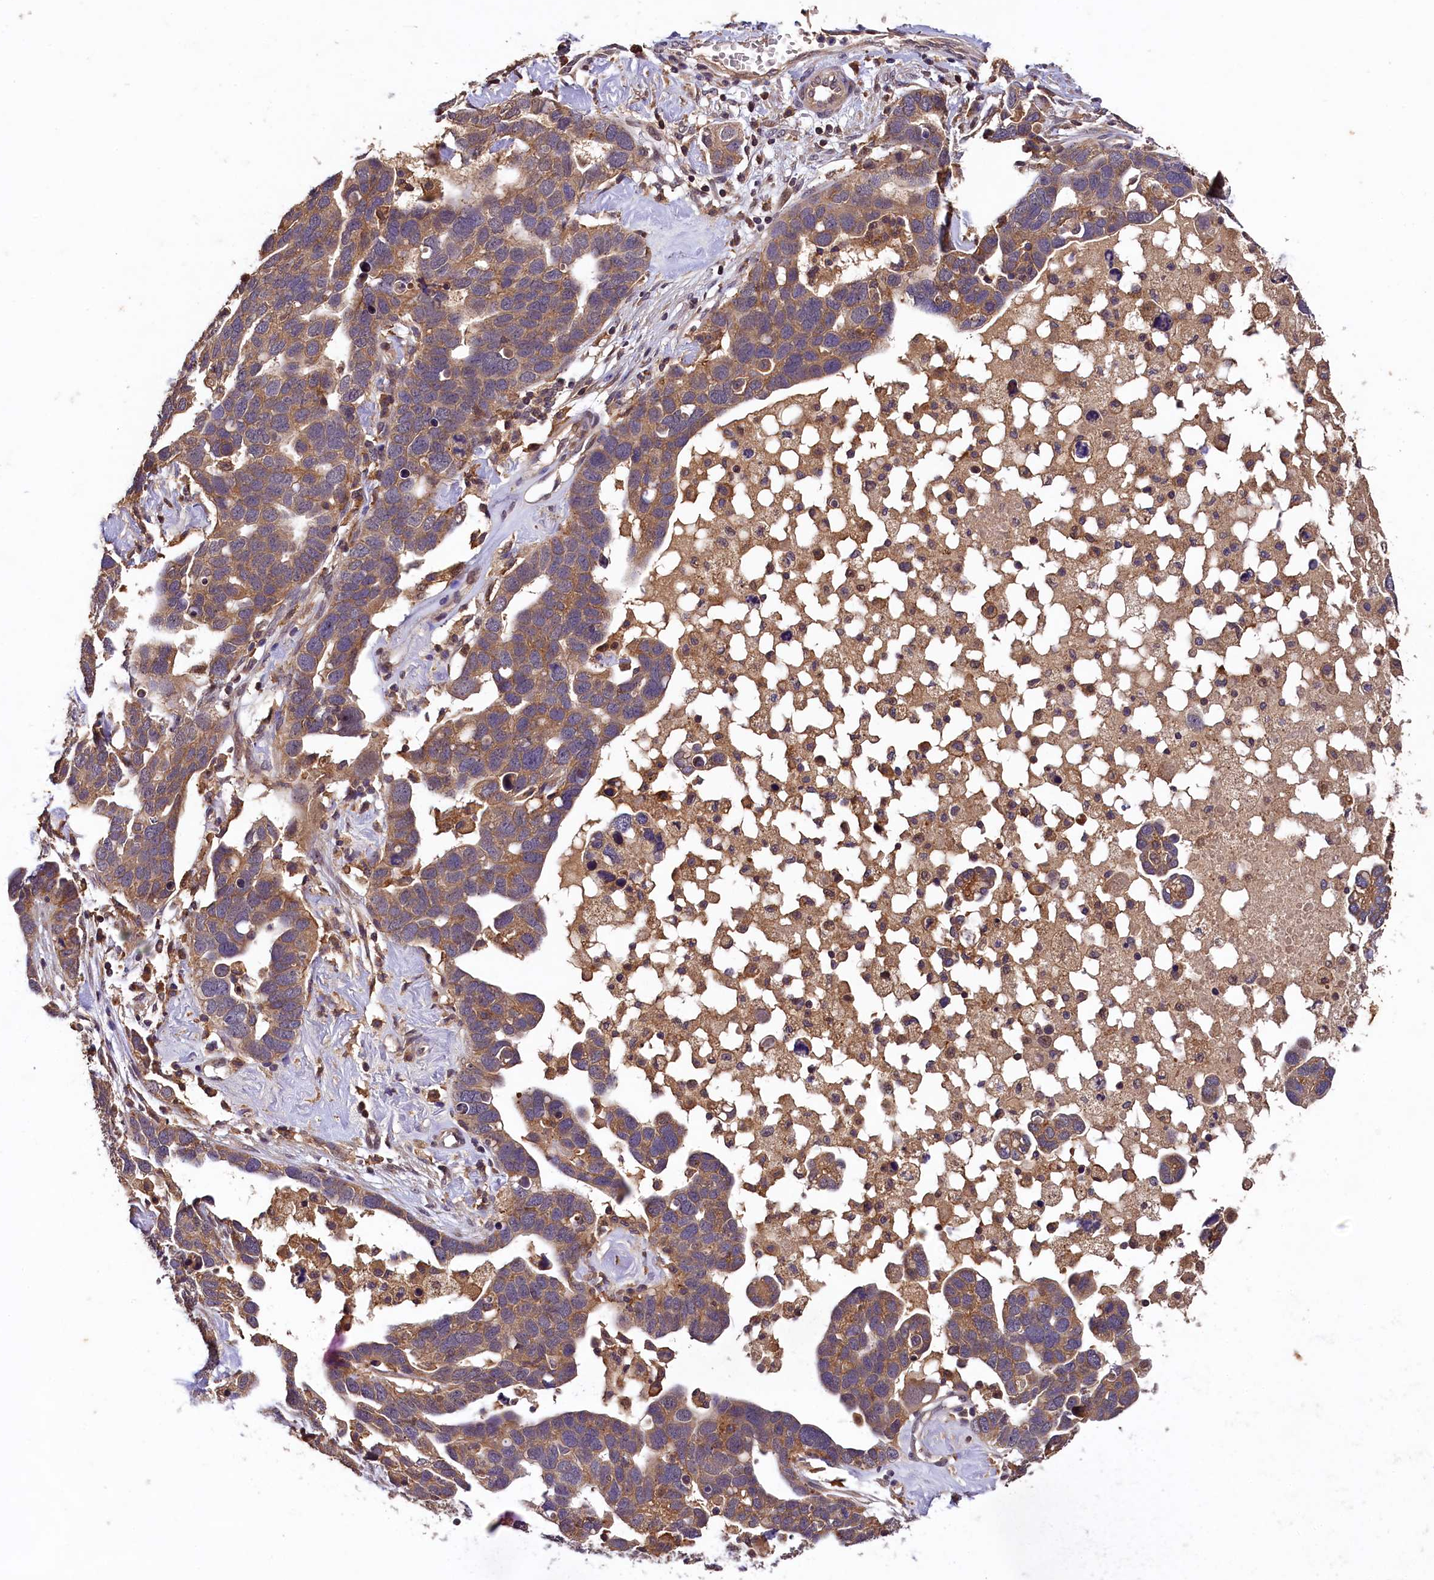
{"staining": {"intensity": "moderate", "quantity": ">75%", "location": "cytoplasmic/membranous"}, "tissue": "ovarian cancer", "cell_type": "Tumor cells", "image_type": "cancer", "snomed": [{"axis": "morphology", "description": "Cystadenocarcinoma, serous, NOS"}, {"axis": "topography", "description": "Ovary"}], "caption": "Immunohistochemical staining of human ovarian cancer reveals medium levels of moderate cytoplasmic/membranous expression in approximately >75% of tumor cells. Immunohistochemistry stains the protein of interest in brown and the nuclei are stained blue.", "gene": "PLXNB1", "patient": {"sex": "female", "age": 54}}